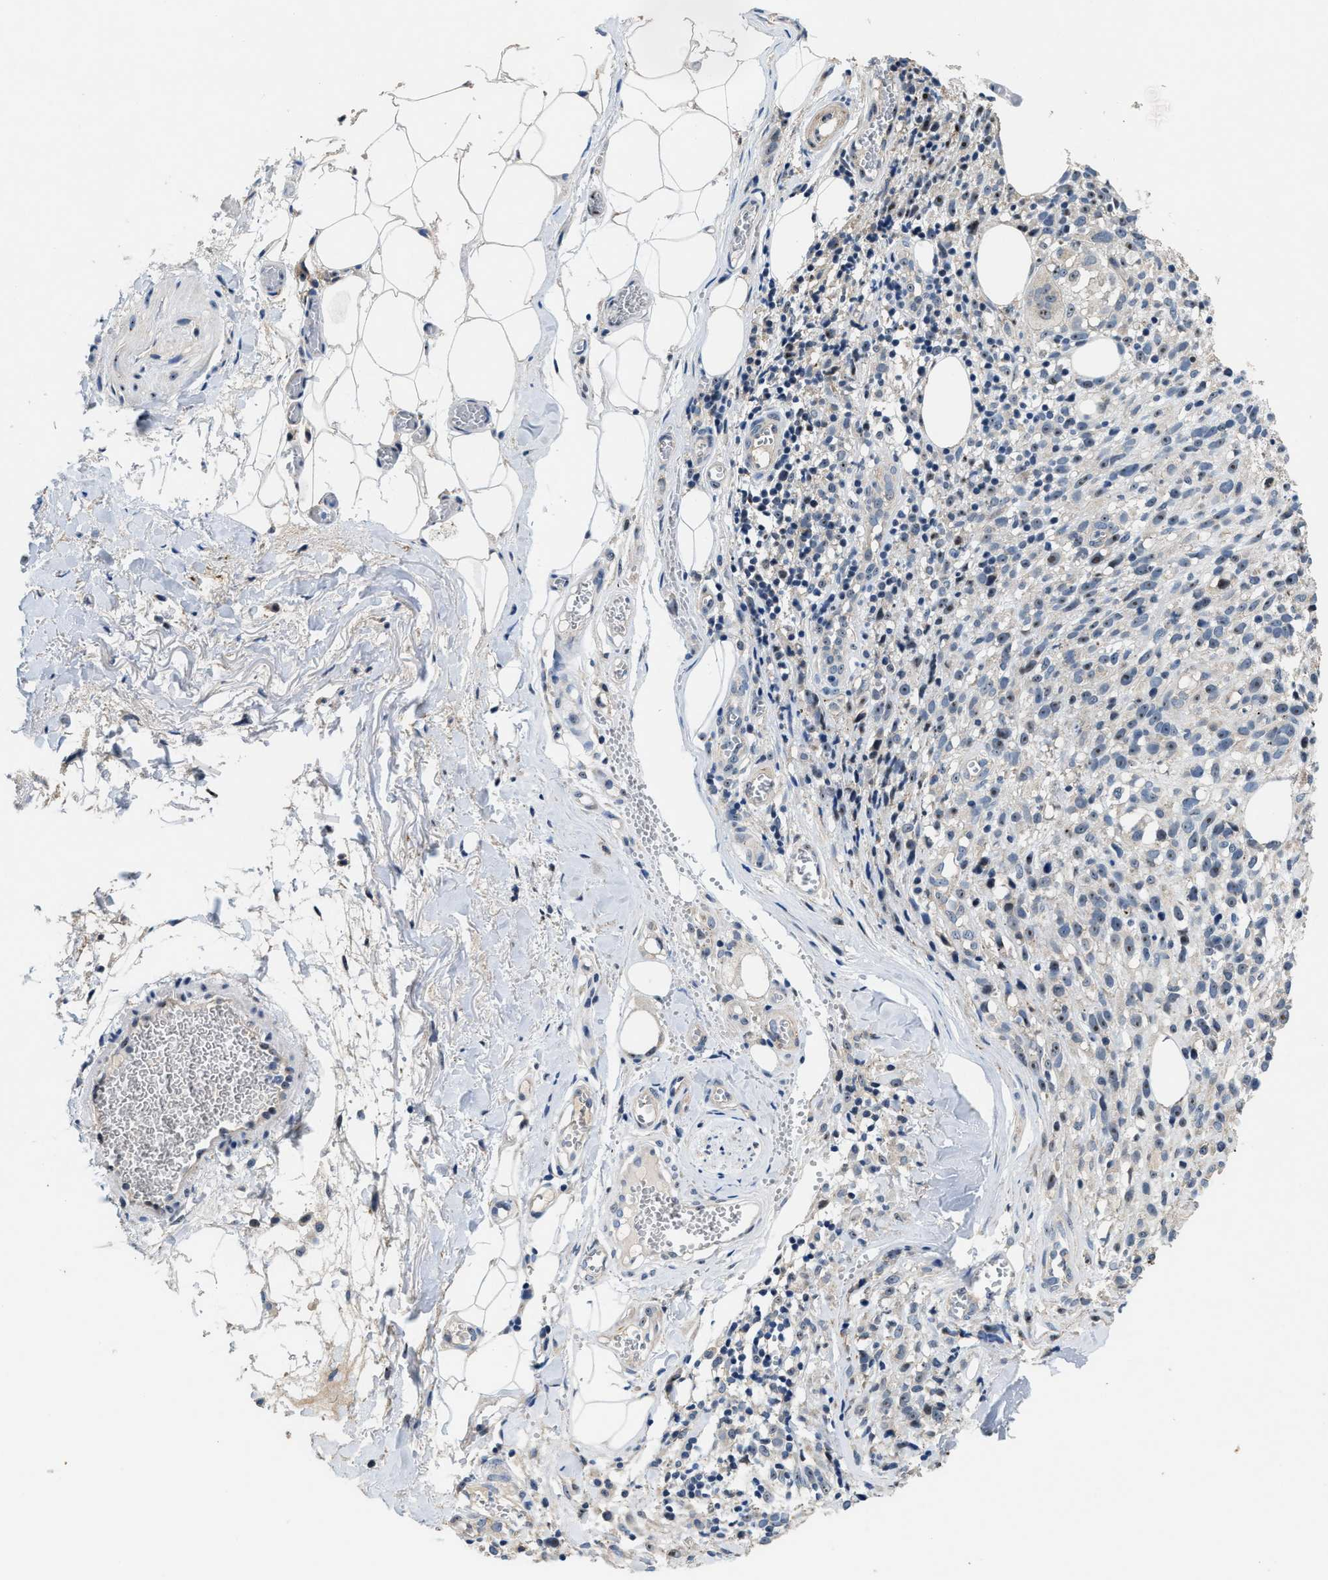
{"staining": {"intensity": "weak", "quantity": "25%-75%", "location": "nuclear"}, "tissue": "melanoma", "cell_type": "Tumor cells", "image_type": "cancer", "snomed": [{"axis": "morphology", "description": "Malignant melanoma, NOS"}, {"axis": "topography", "description": "Skin"}], "caption": "Immunohistochemical staining of malignant melanoma displays low levels of weak nuclear staining in about 25%-75% of tumor cells.", "gene": "ZNF783", "patient": {"sex": "female", "age": 55}}